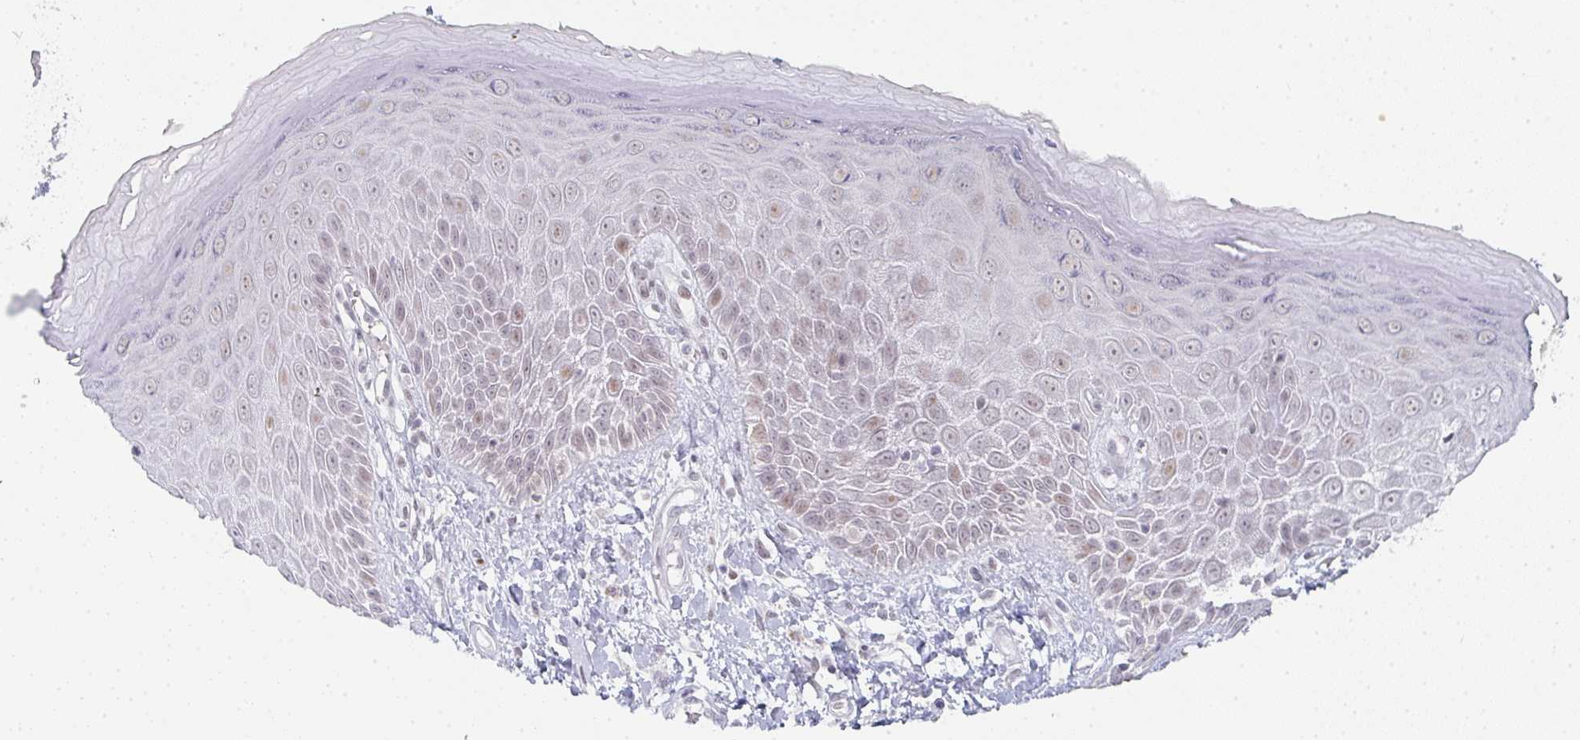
{"staining": {"intensity": "moderate", "quantity": "25%-75%", "location": "nuclear"}, "tissue": "skin", "cell_type": "Epidermal cells", "image_type": "normal", "snomed": [{"axis": "morphology", "description": "Normal tissue, NOS"}, {"axis": "topography", "description": "Anal"}, {"axis": "topography", "description": "Peripheral nerve tissue"}], "caption": "A brown stain shows moderate nuclear staining of a protein in epidermal cells of normal skin.", "gene": "LIN54", "patient": {"sex": "male", "age": 78}}